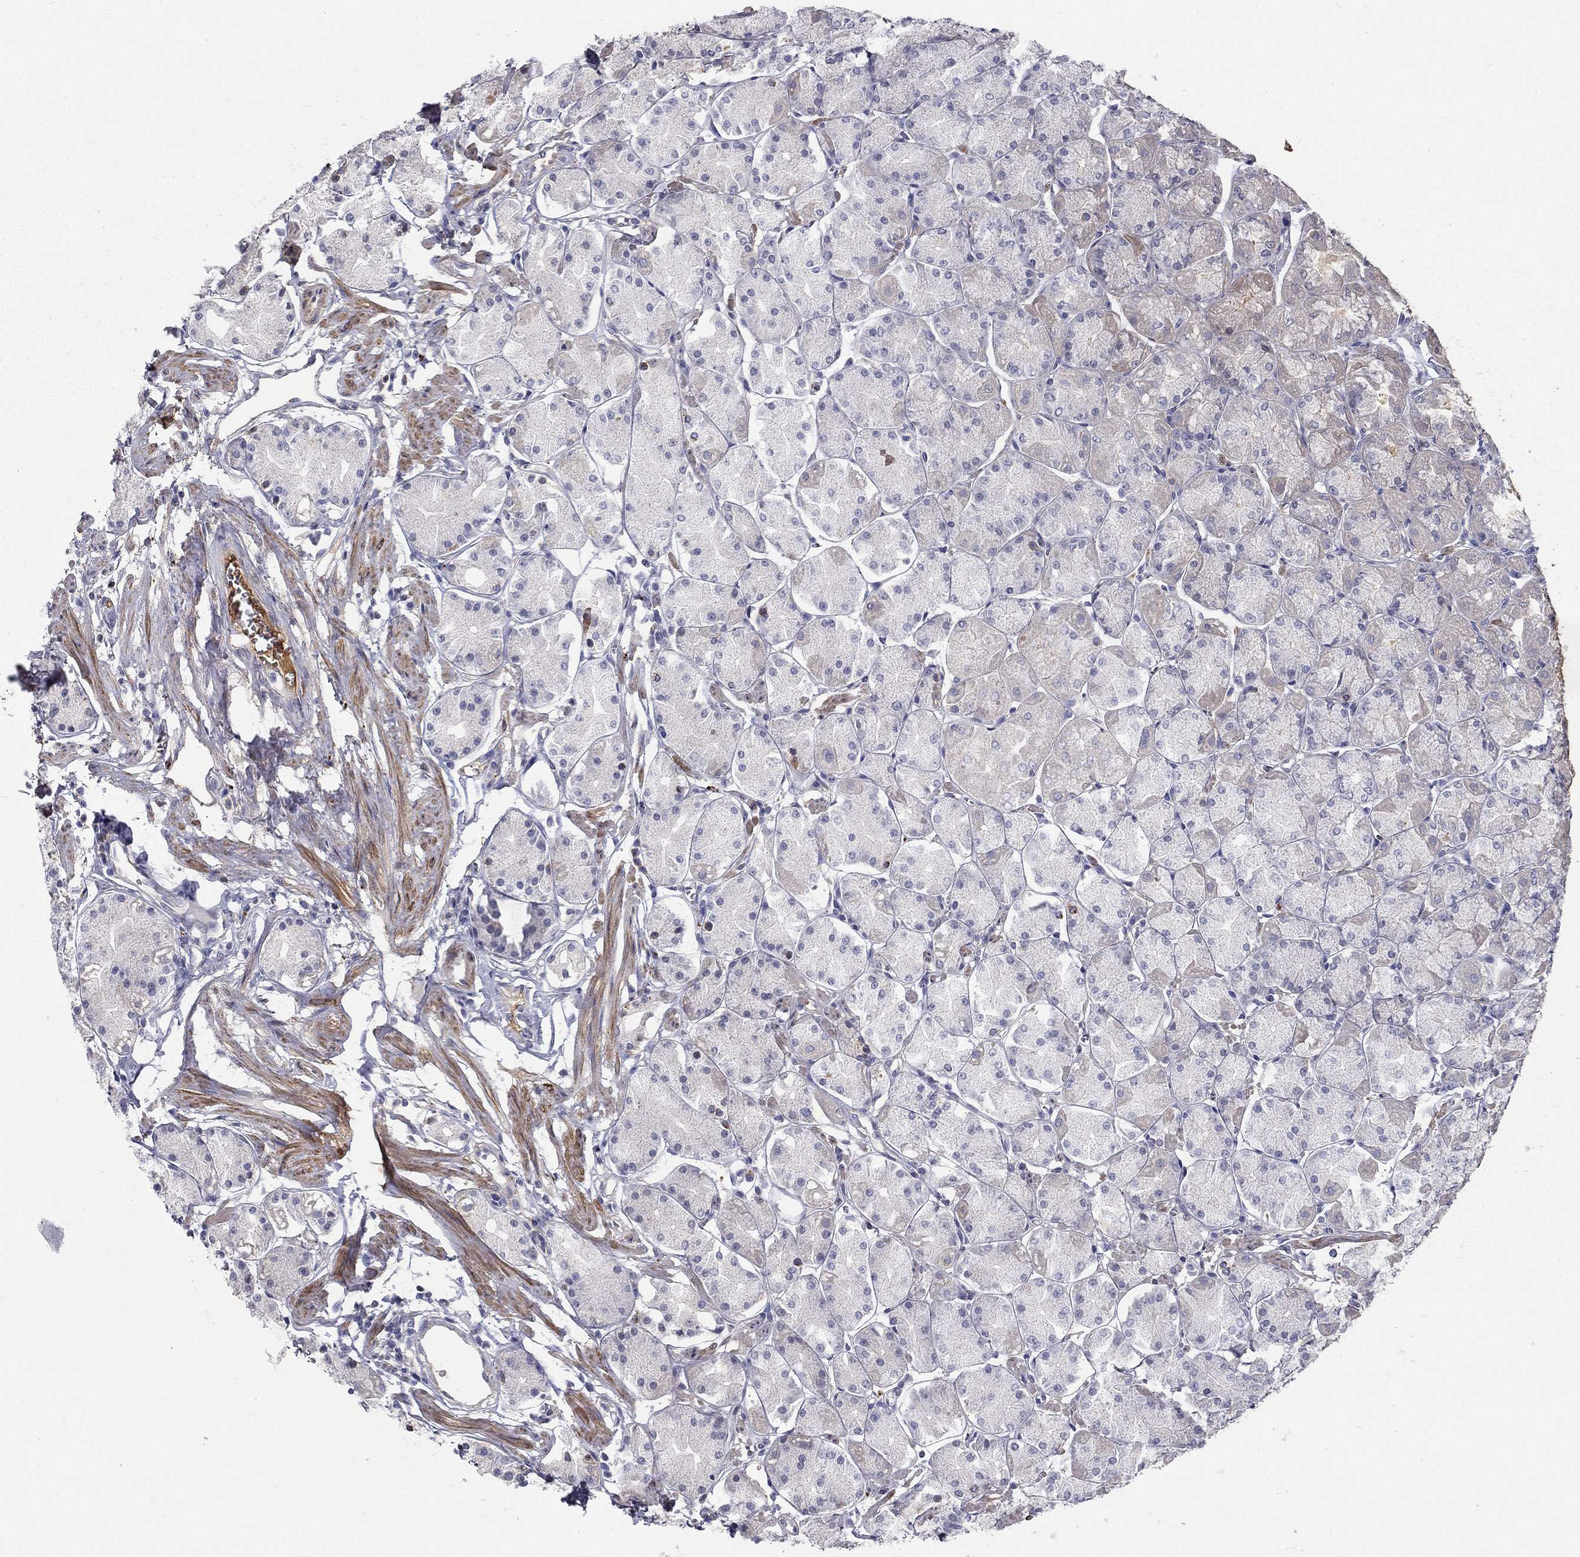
{"staining": {"intensity": "weak", "quantity": "<25%", "location": "cytoplasmic/membranous"}, "tissue": "stomach", "cell_type": "Glandular cells", "image_type": "normal", "snomed": [{"axis": "morphology", "description": "Normal tissue, NOS"}, {"axis": "topography", "description": "Stomach, upper"}], "caption": "Glandular cells show no significant positivity in normal stomach. The staining was performed using DAB (3,3'-diaminobenzidine) to visualize the protein expression in brown, while the nuclei were stained in blue with hematoxylin (Magnification: 20x).", "gene": "EPDR1", "patient": {"sex": "male", "age": 60}}